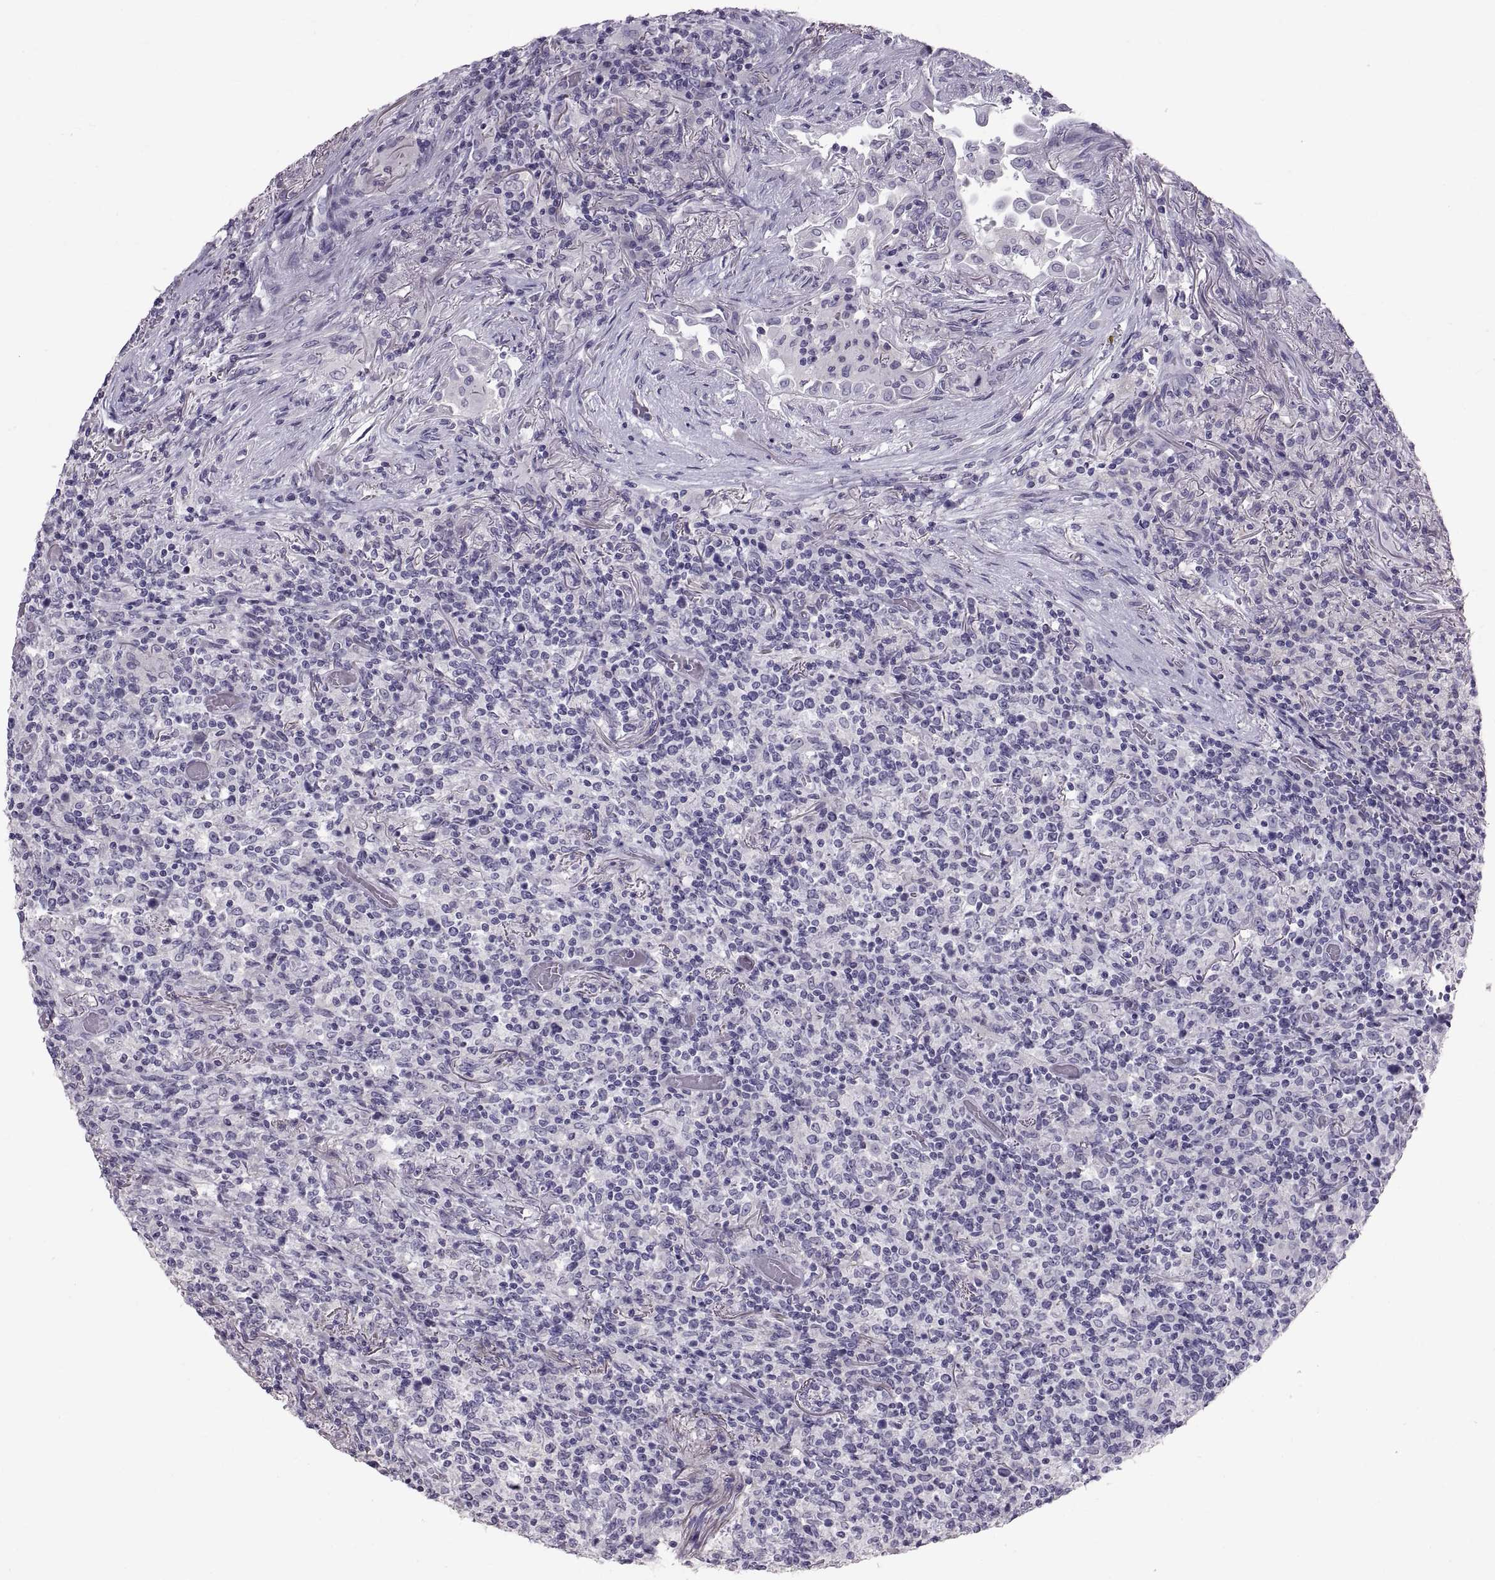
{"staining": {"intensity": "negative", "quantity": "none", "location": "none"}, "tissue": "lymphoma", "cell_type": "Tumor cells", "image_type": "cancer", "snomed": [{"axis": "morphology", "description": "Malignant lymphoma, non-Hodgkin's type, High grade"}, {"axis": "topography", "description": "Lung"}], "caption": "Protein analysis of lymphoma demonstrates no significant positivity in tumor cells. Brightfield microscopy of IHC stained with DAB (brown) and hematoxylin (blue), captured at high magnification.", "gene": "SPACDR", "patient": {"sex": "male", "age": 79}}